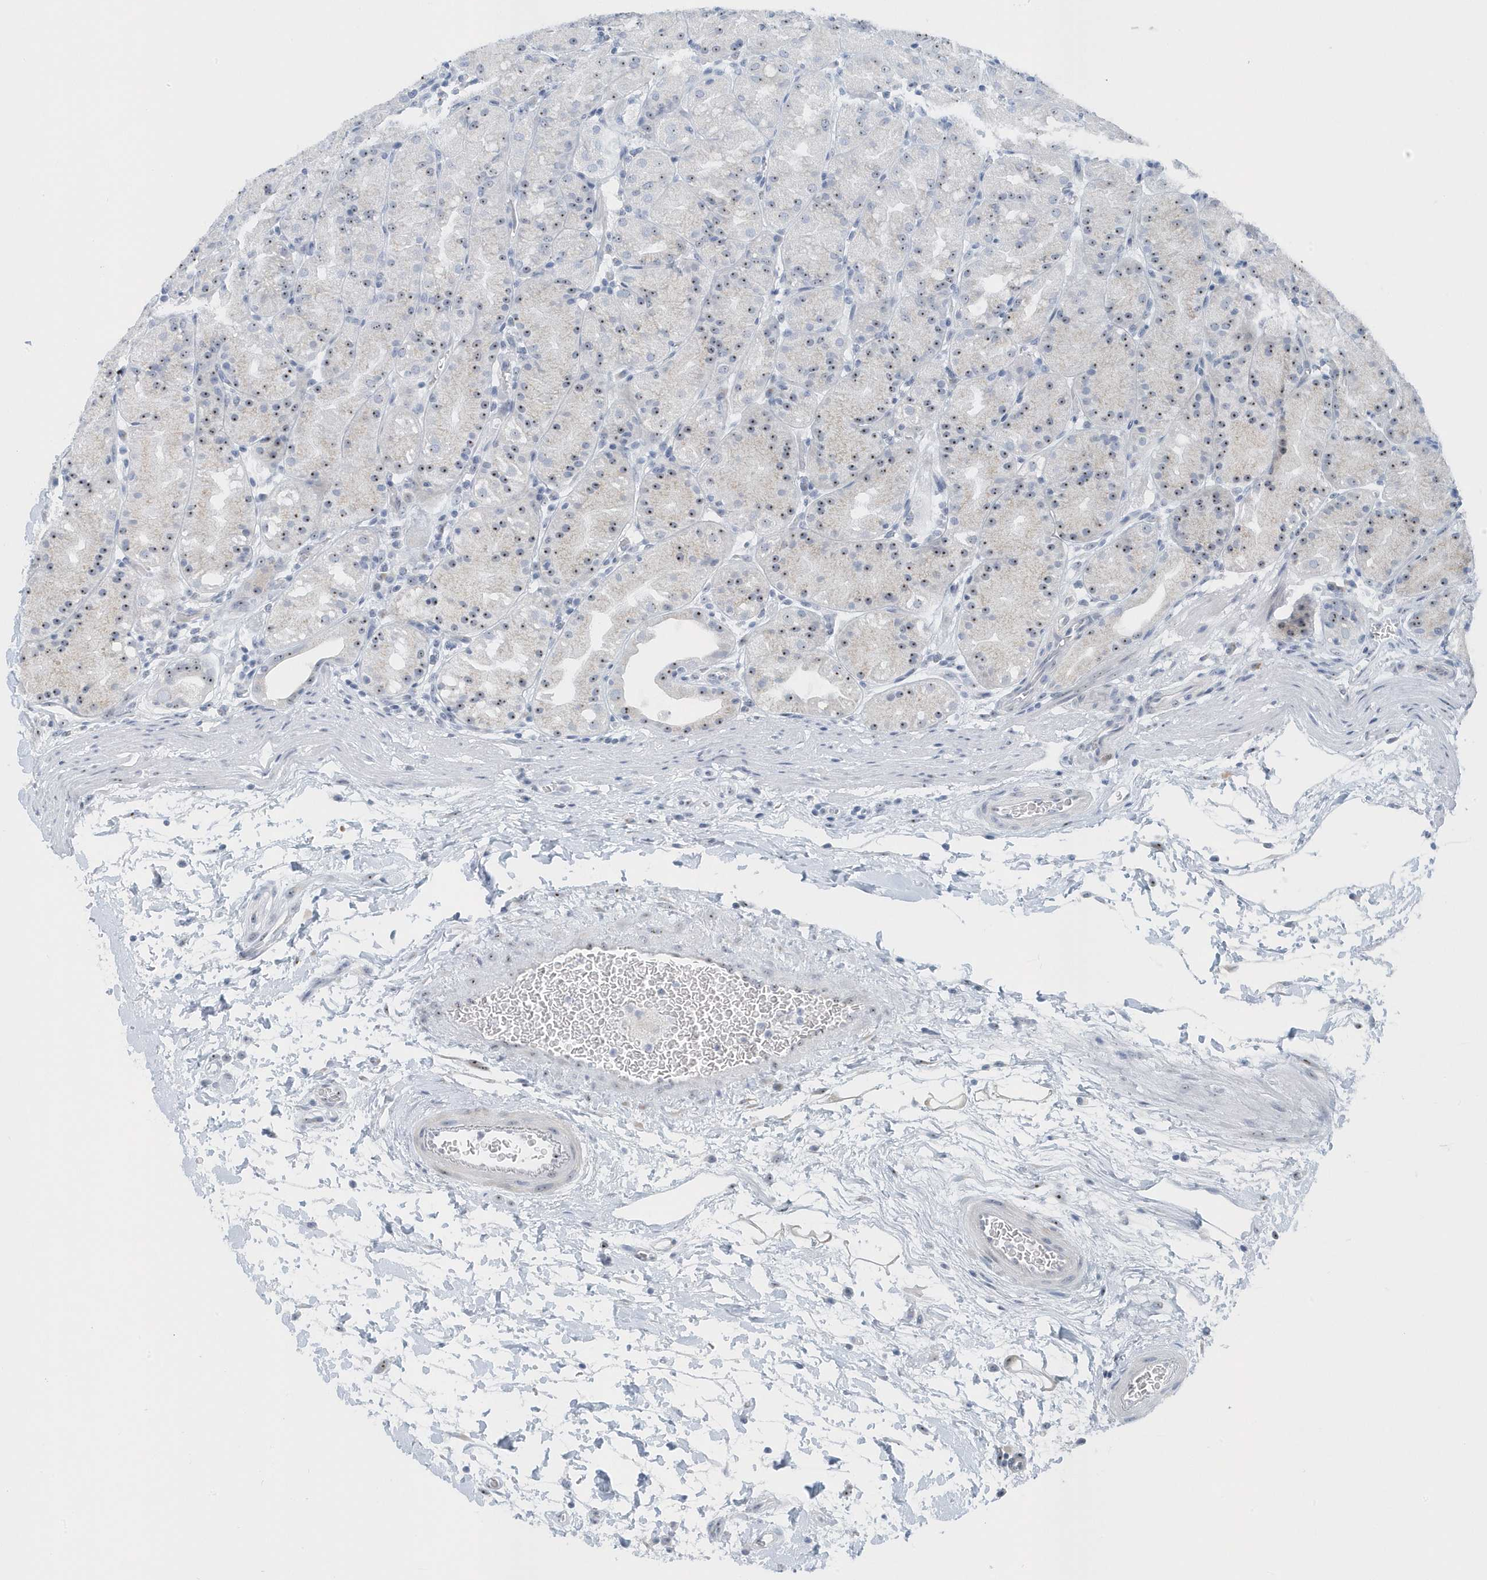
{"staining": {"intensity": "moderate", "quantity": ">75%", "location": "nuclear"}, "tissue": "stomach", "cell_type": "Glandular cells", "image_type": "normal", "snomed": [{"axis": "morphology", "description": "Normal tissue, NOS"}, {"axis": "topography", "description": "Stomach, upper"}], "caption": "Stomach stained with a brown dye exhibits moderate nuclear positive expression in approximately >75% of glandular cells.", "gene": "RPF2", "patient": {"sex": "male", "age": 48}}